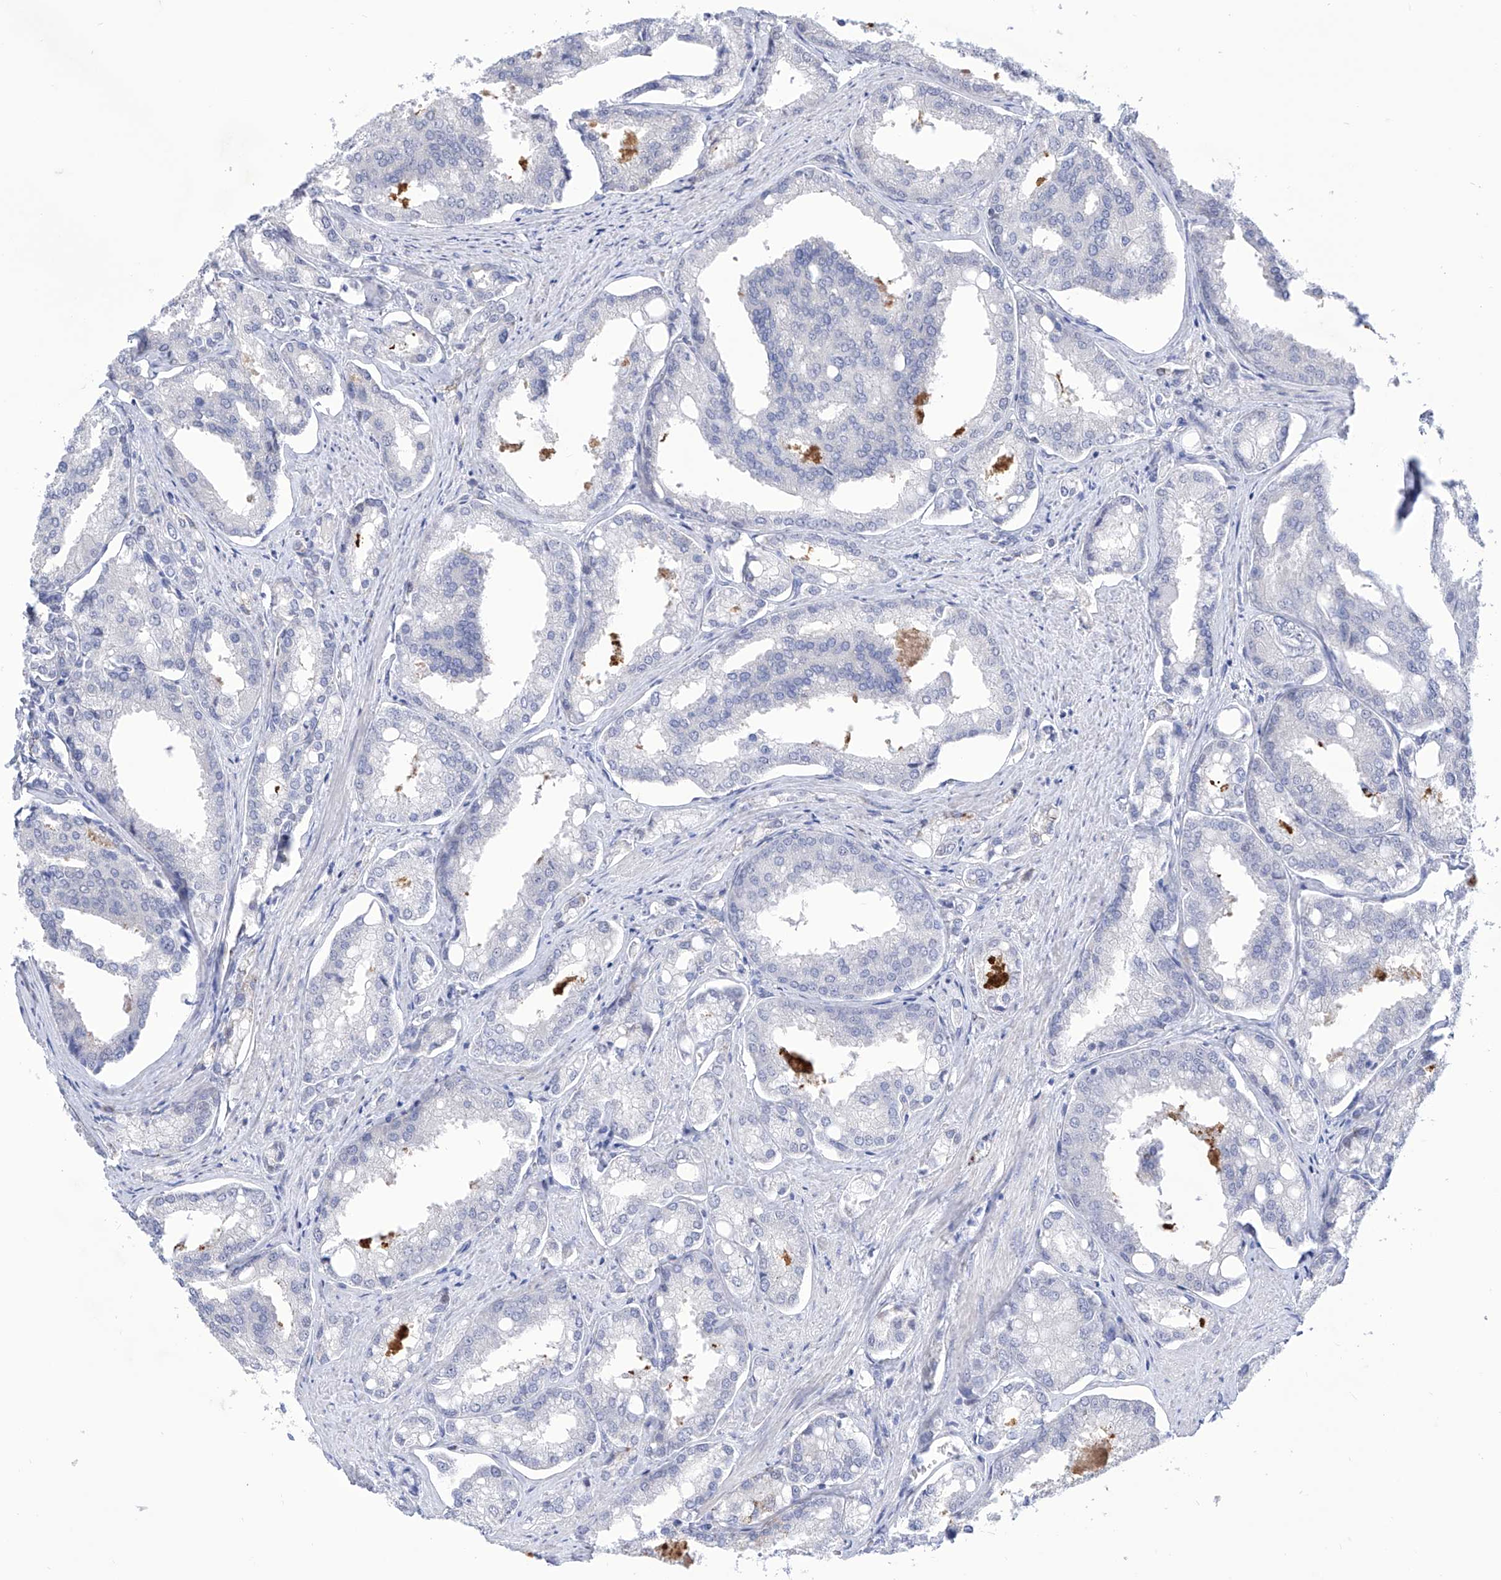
{"staining": {"intensity": "negative", "quantity": "none", "location": "none"}, "tissue": "prostate cancer", "cell_type": "Tumor cells", "image_type": "cancer", "snomed": [{"axis": "morphology", "description": "Adenocarcinoma, High grade"}, {"axis": "topography", "description": "Prostate"}], "caption": "Prostate high-grade adenocarcinoma stained for a protein using immunohistochemistry (IHC) reveals no expression tumor cells.", "gene": "C1orf87", "patient": {"sex": "male", "age": 50}}